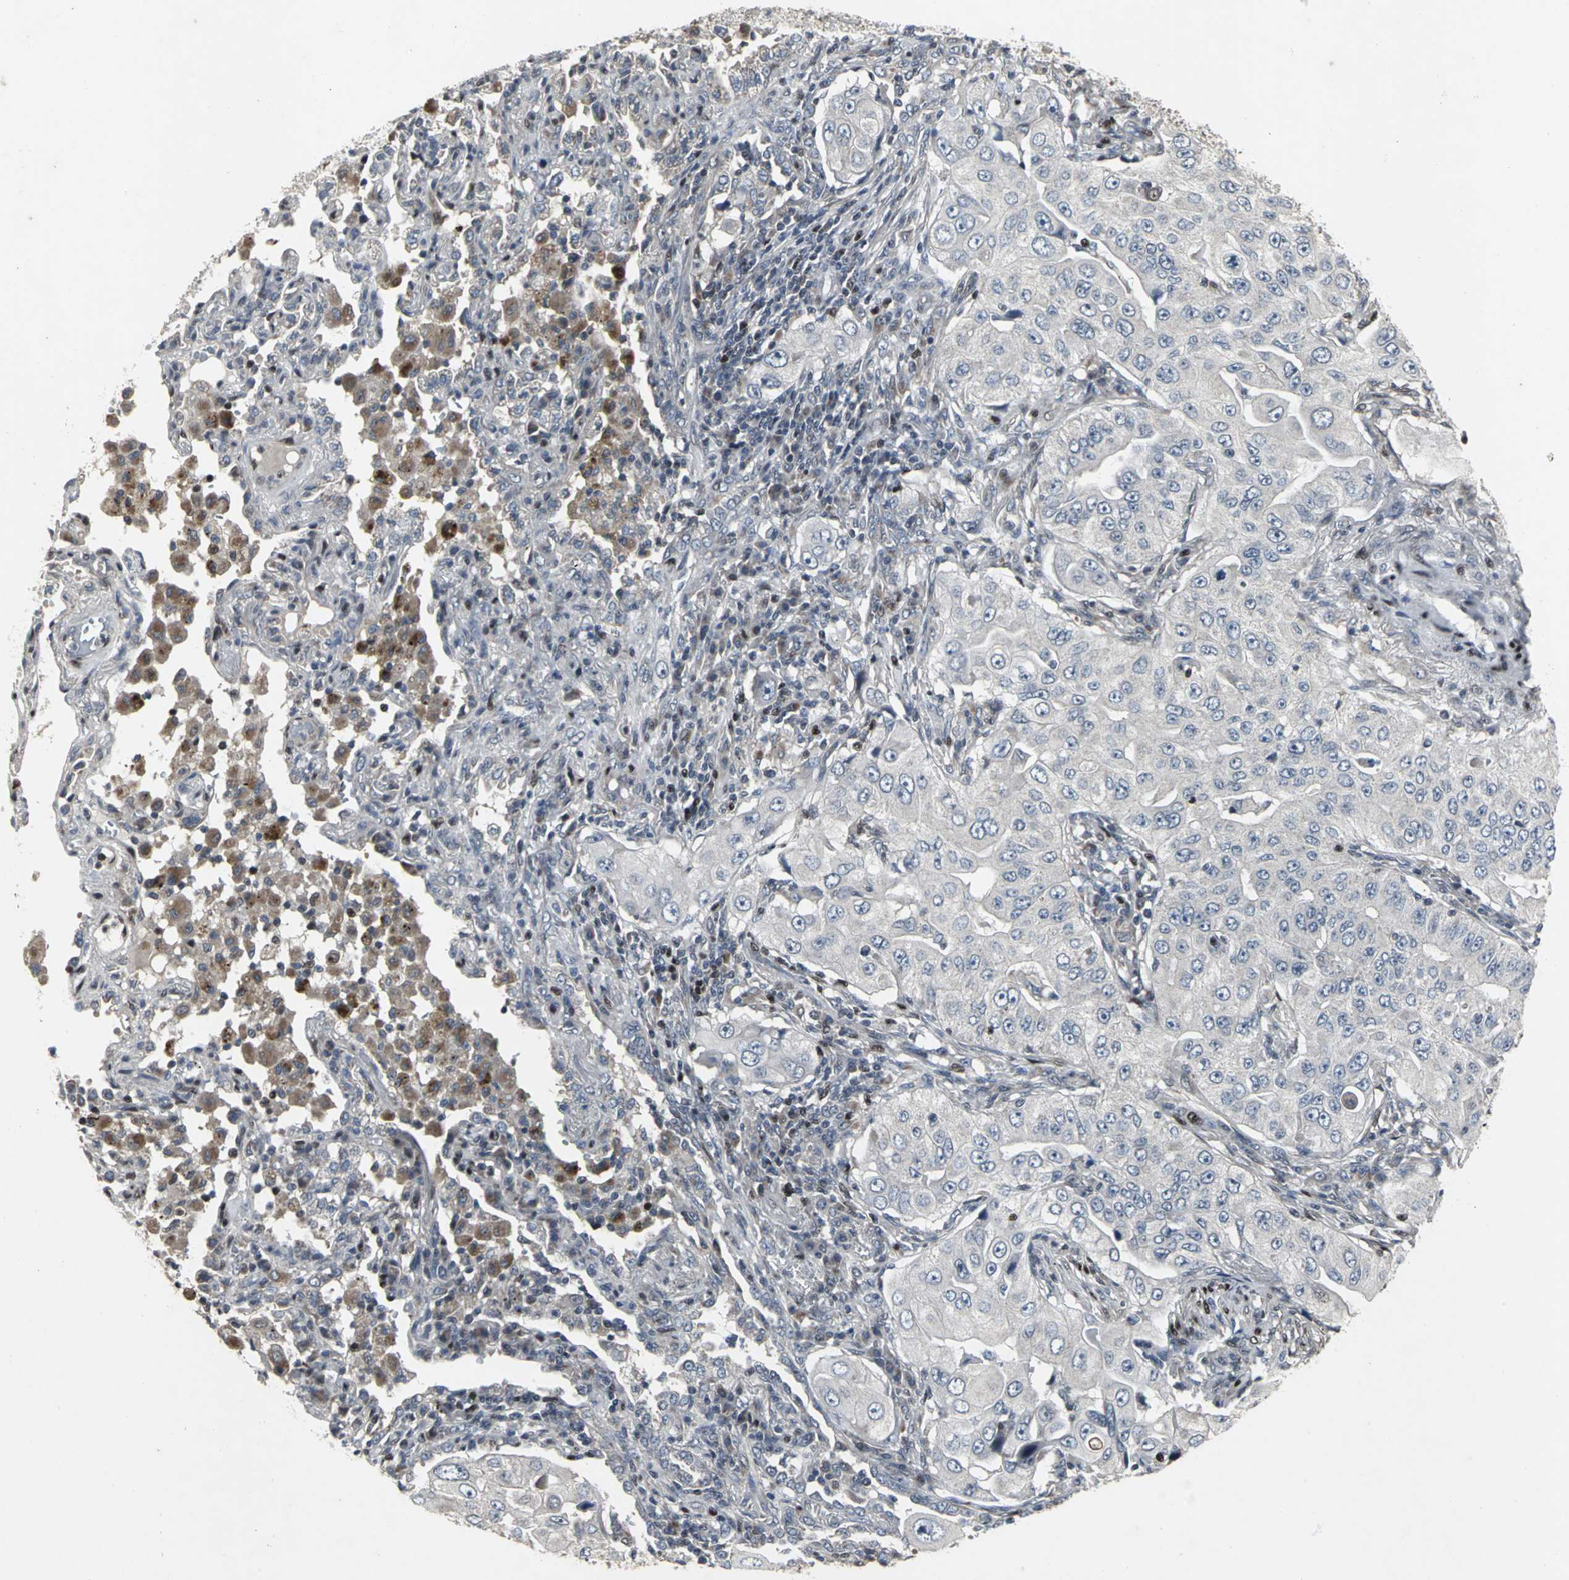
{"staining": {"intensity": "negative", "quantity": "none", "location": "none"}, "tissue": "lung cancer", "cell_type": "Tumor cells", "image_type": "cancer", "snomed": [{"axis": "morphology", "description": "Adenocarcinoma, NOS"}, {"axis": "topography", "description": "Lung"}], "caption": "The photomicrograph reveals no significant expression in tumor cells of lung adenocarcinoma.", "gene": "SRF", "patient": {"sex": "male", "age": 84}}